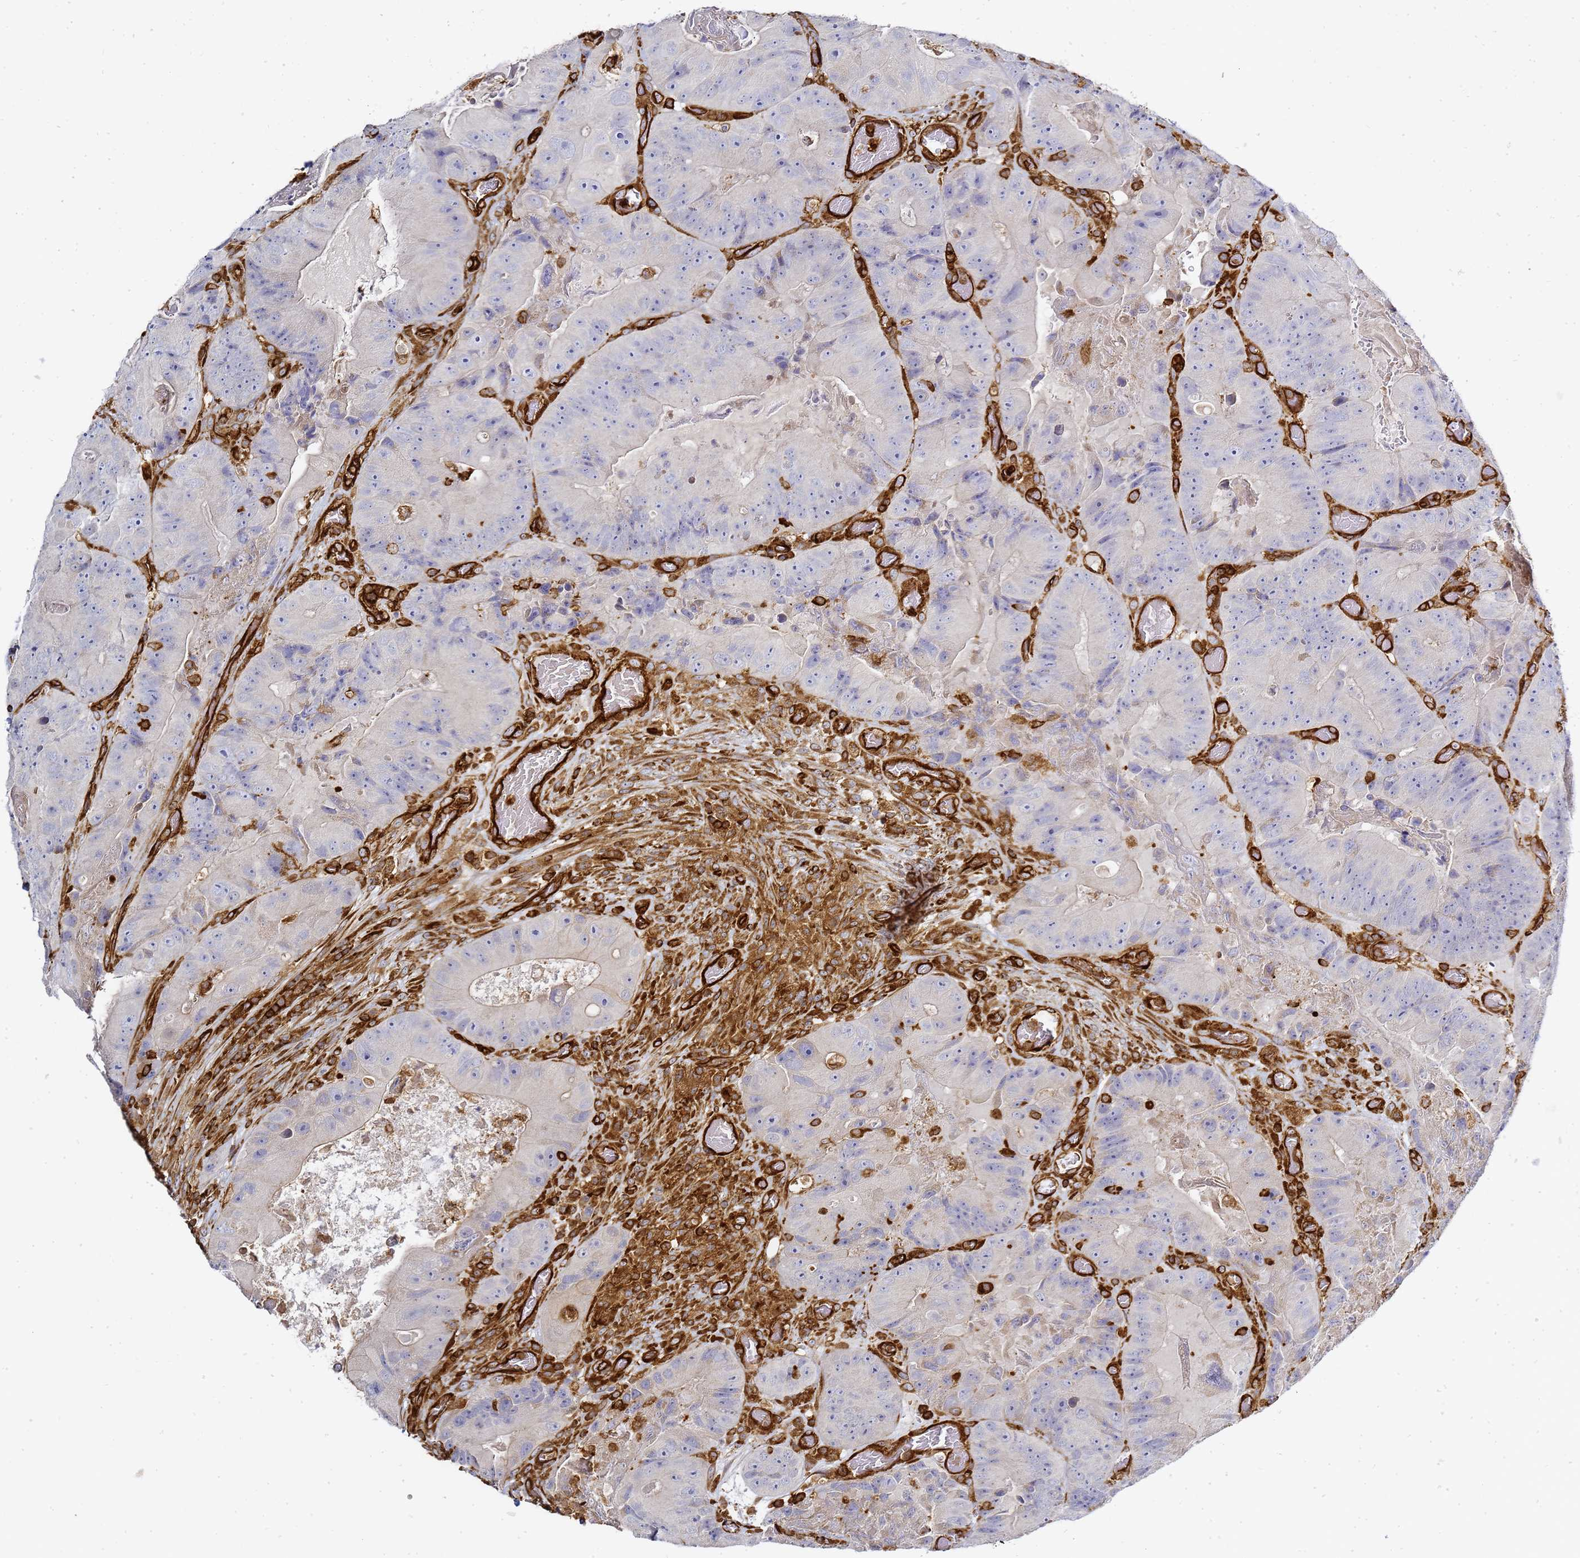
{"staining": {"intensity": "negative", "quantity": "none", "location": "none"}, "tissue": "colorectal cancer", "cell_type": "Tumor cells", "image_type": "cancer", "snomed": [{"axis": "morphology", "description": "Adenocarcinoma, NOS"}, {"axis": "topography", "description": "Colon"}], "caption": "Immunohistochemical staining of human adenocarcinoma (colorectal) shows no significant expression in tumor cells.", "gene": "ZBTB8OS", "patient": {"sex": "female", "age": 86}}